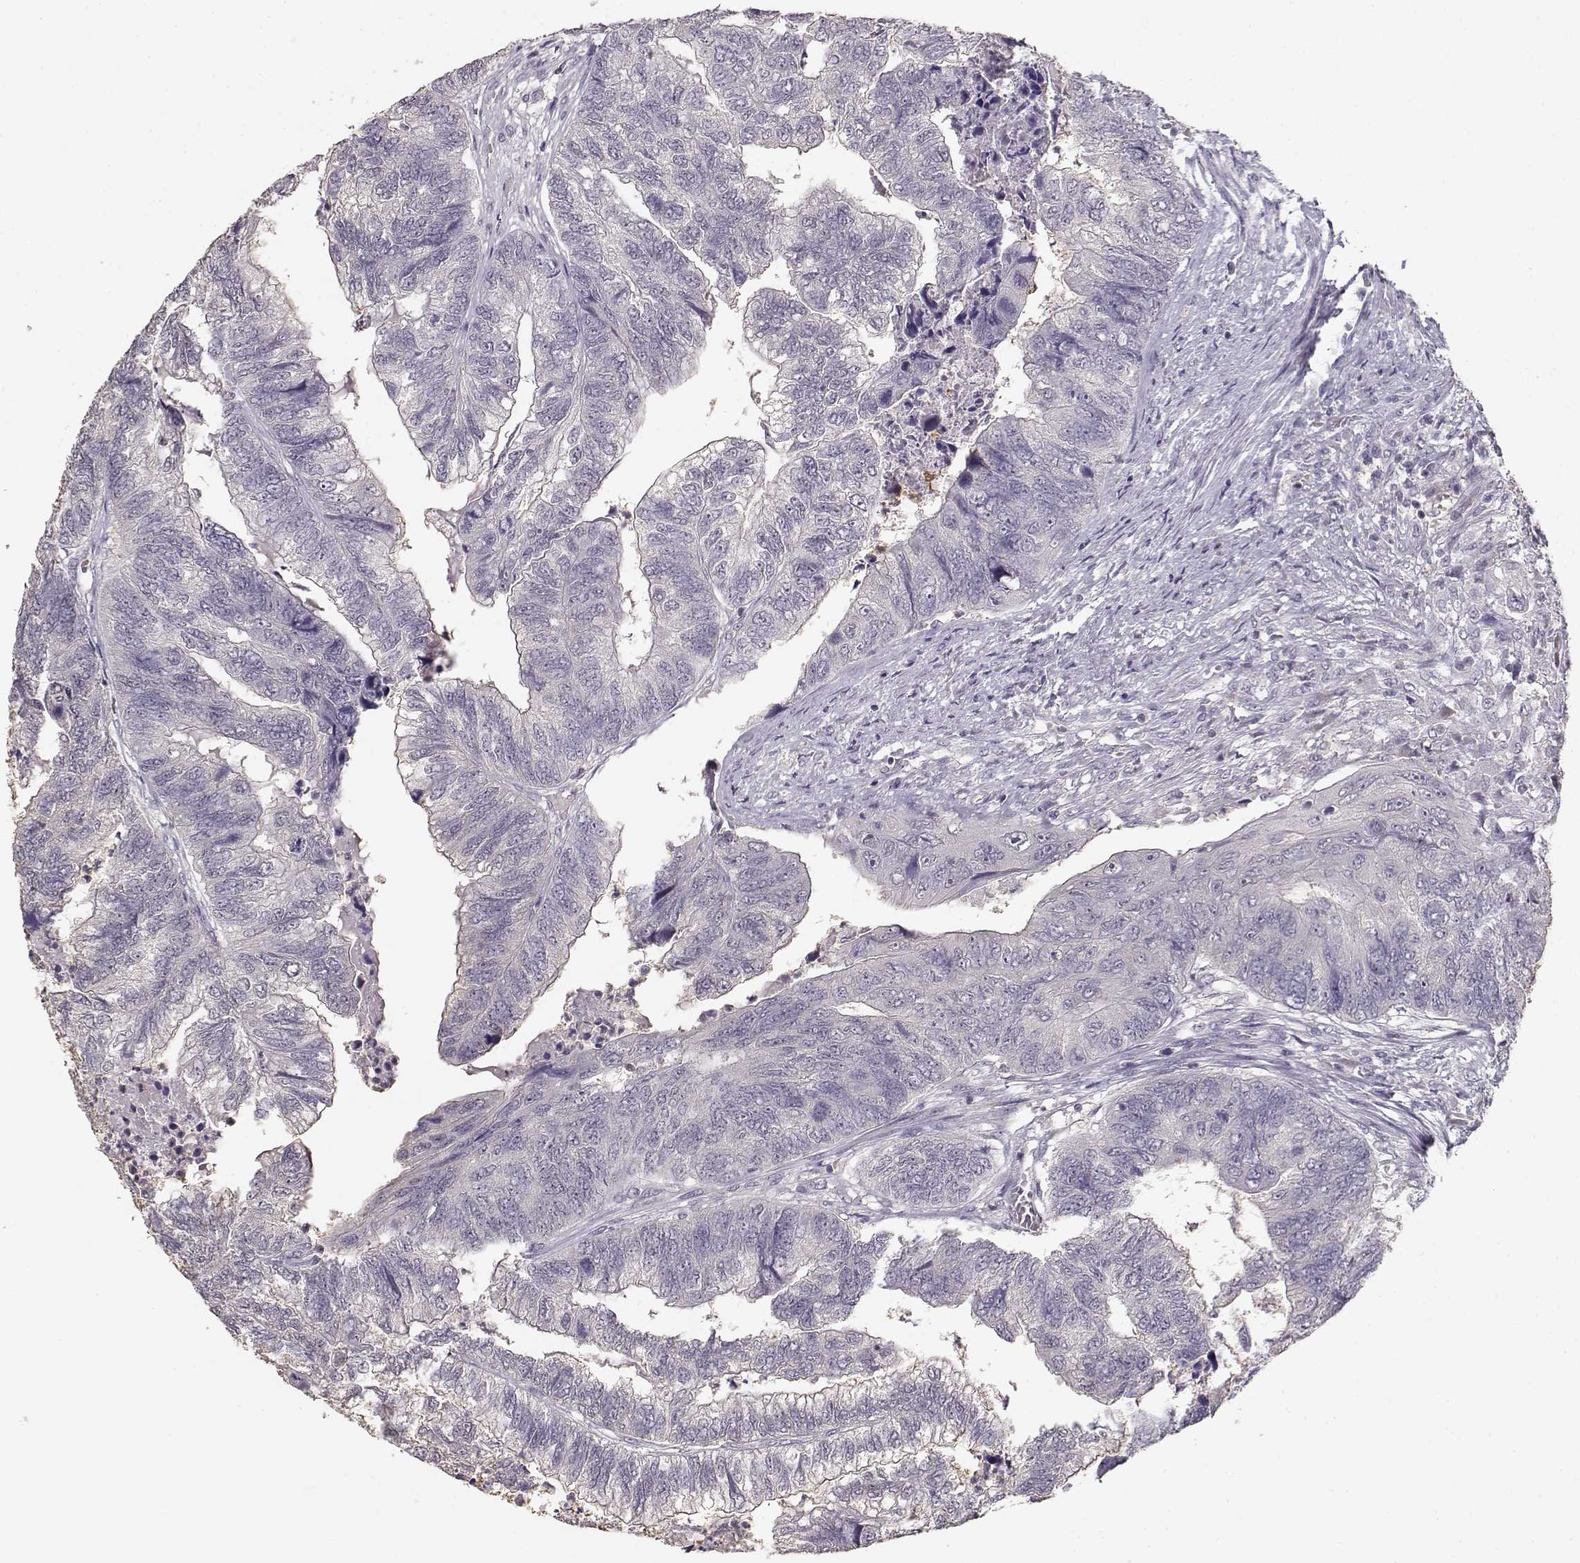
{"staining": {"intensity": "negative", "quantity": "none", "location": "none"}, "tissue": "colorectal cancer", "cell_type": "Tumor cells", "image_type": "cancer", "snomed": [{"axis": "morphology", "description": "Adenocarcinoma, NOS"}, {"axis": "topography", "description": "Colon"}], "caption": "Immunohistochemical staining of human colorectal cancer (adenocarcinoma) exhibits no significant staining in tumor cells. The staining was performed using DAB to visualize the protein expression in brown, while the nuclei were stained in blue with hematoxylin (Magnification: 20x).", "gene": "UROC1", "patient": {"sex": "female", "age": 67}}